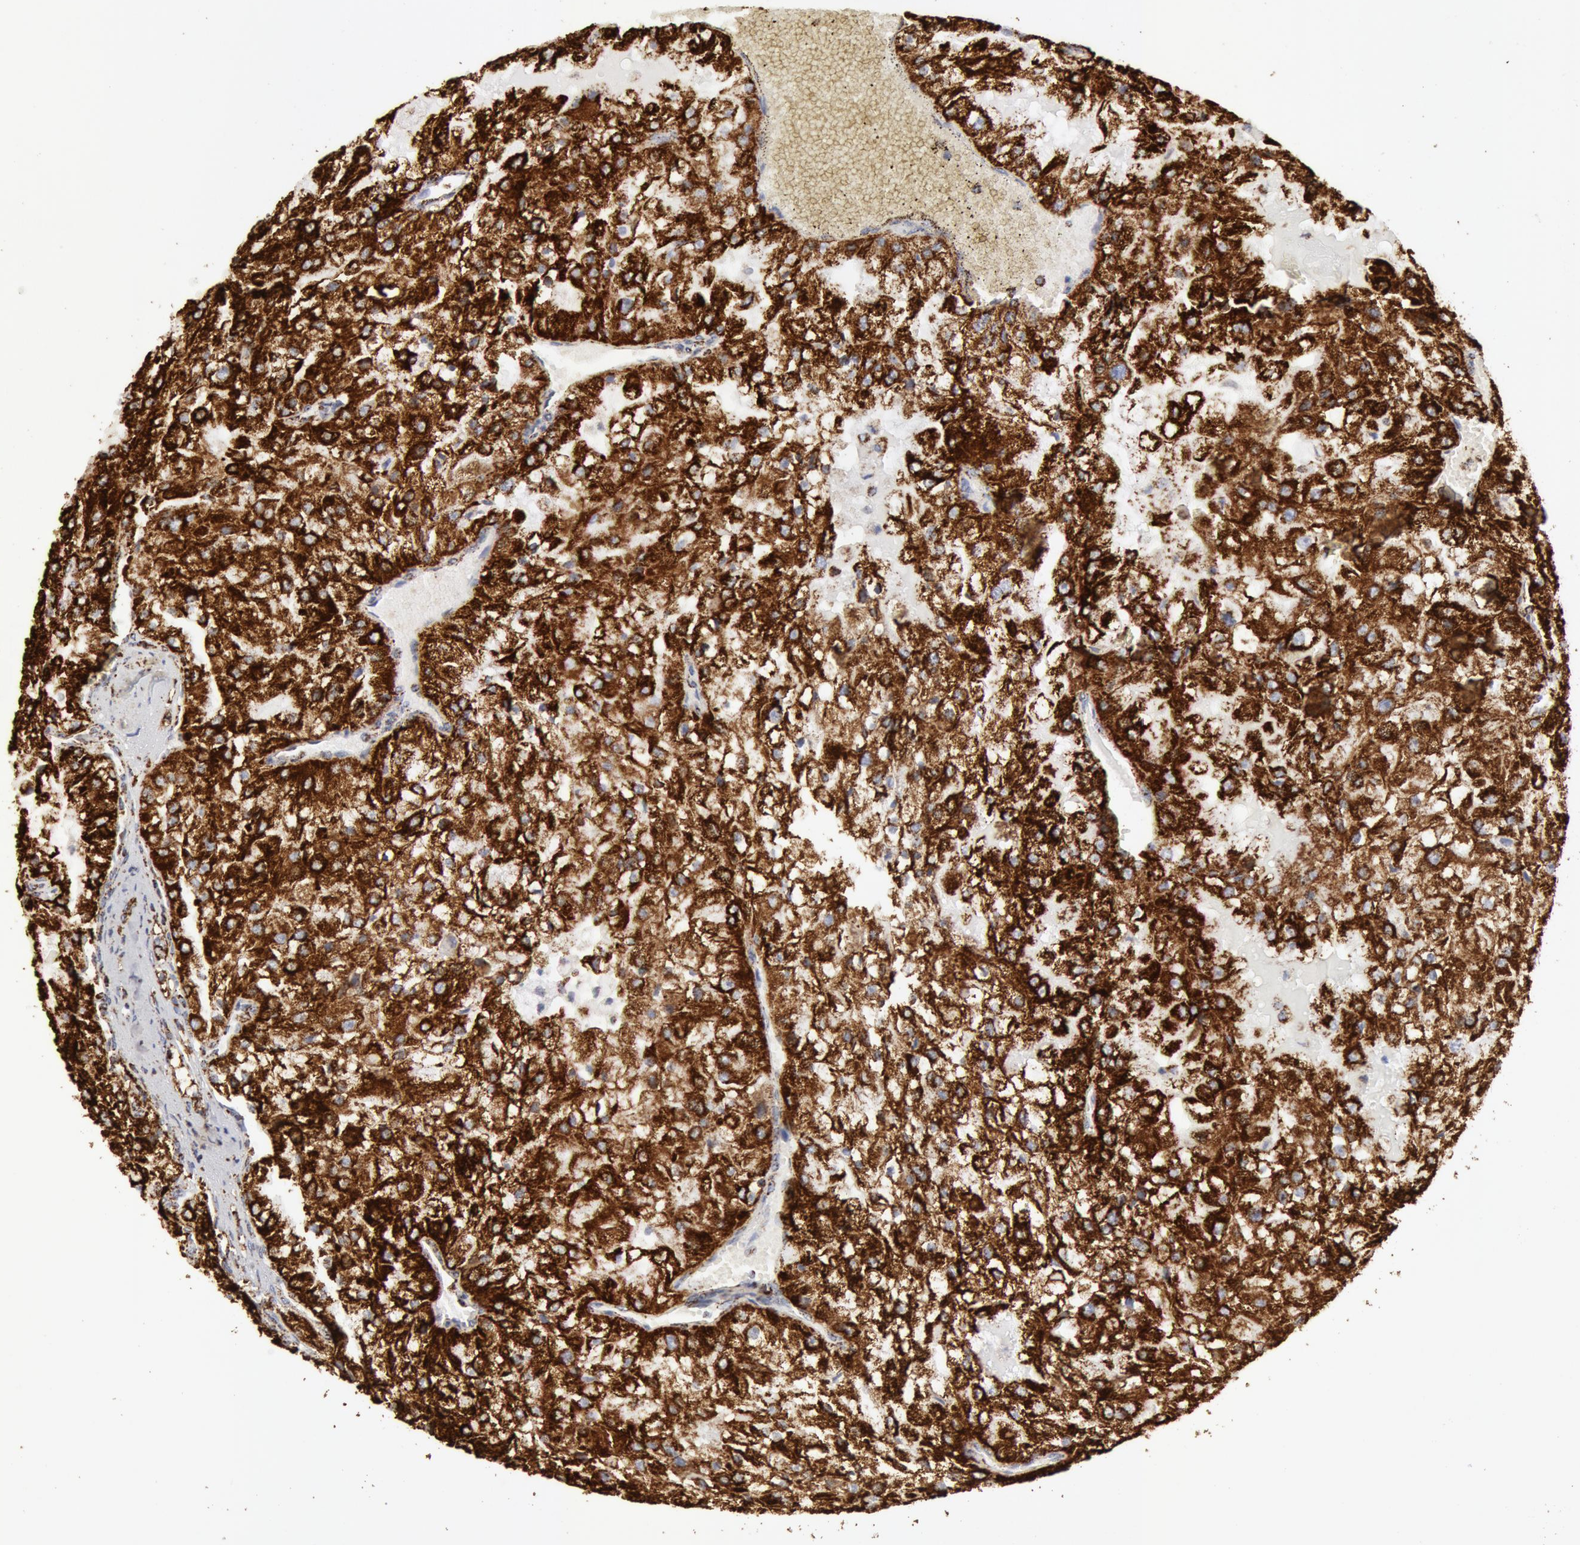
{"staining": {"intensity": "strong", "quantity": ">75%", "location": "cytoplasmic/membranous"}, "tissue": "renal cancer", "cell_type": "Tumor cells", "image_type": "cancer", "snomed": [{"axis": "morphology", "description": "Adenocarcinoma, NOS"}, {"axis": "topography", "description": "Kidney"}], "caption": "IHC staining of renal cancer (adenocarcinoma), which shows high levels of strong cytoplasmic/membranous expression in about >75% of tumor cells indicating strong cytoplasmic/membranous protein expression. The staining was performed using DAB (3,3'-diaminobenzidine) (brown) for protein detection and nuclei were counterstained in hematoxylin (blue).", "gene": "ATP5F1B", "patient": {"sex": "female", "age": 74}}